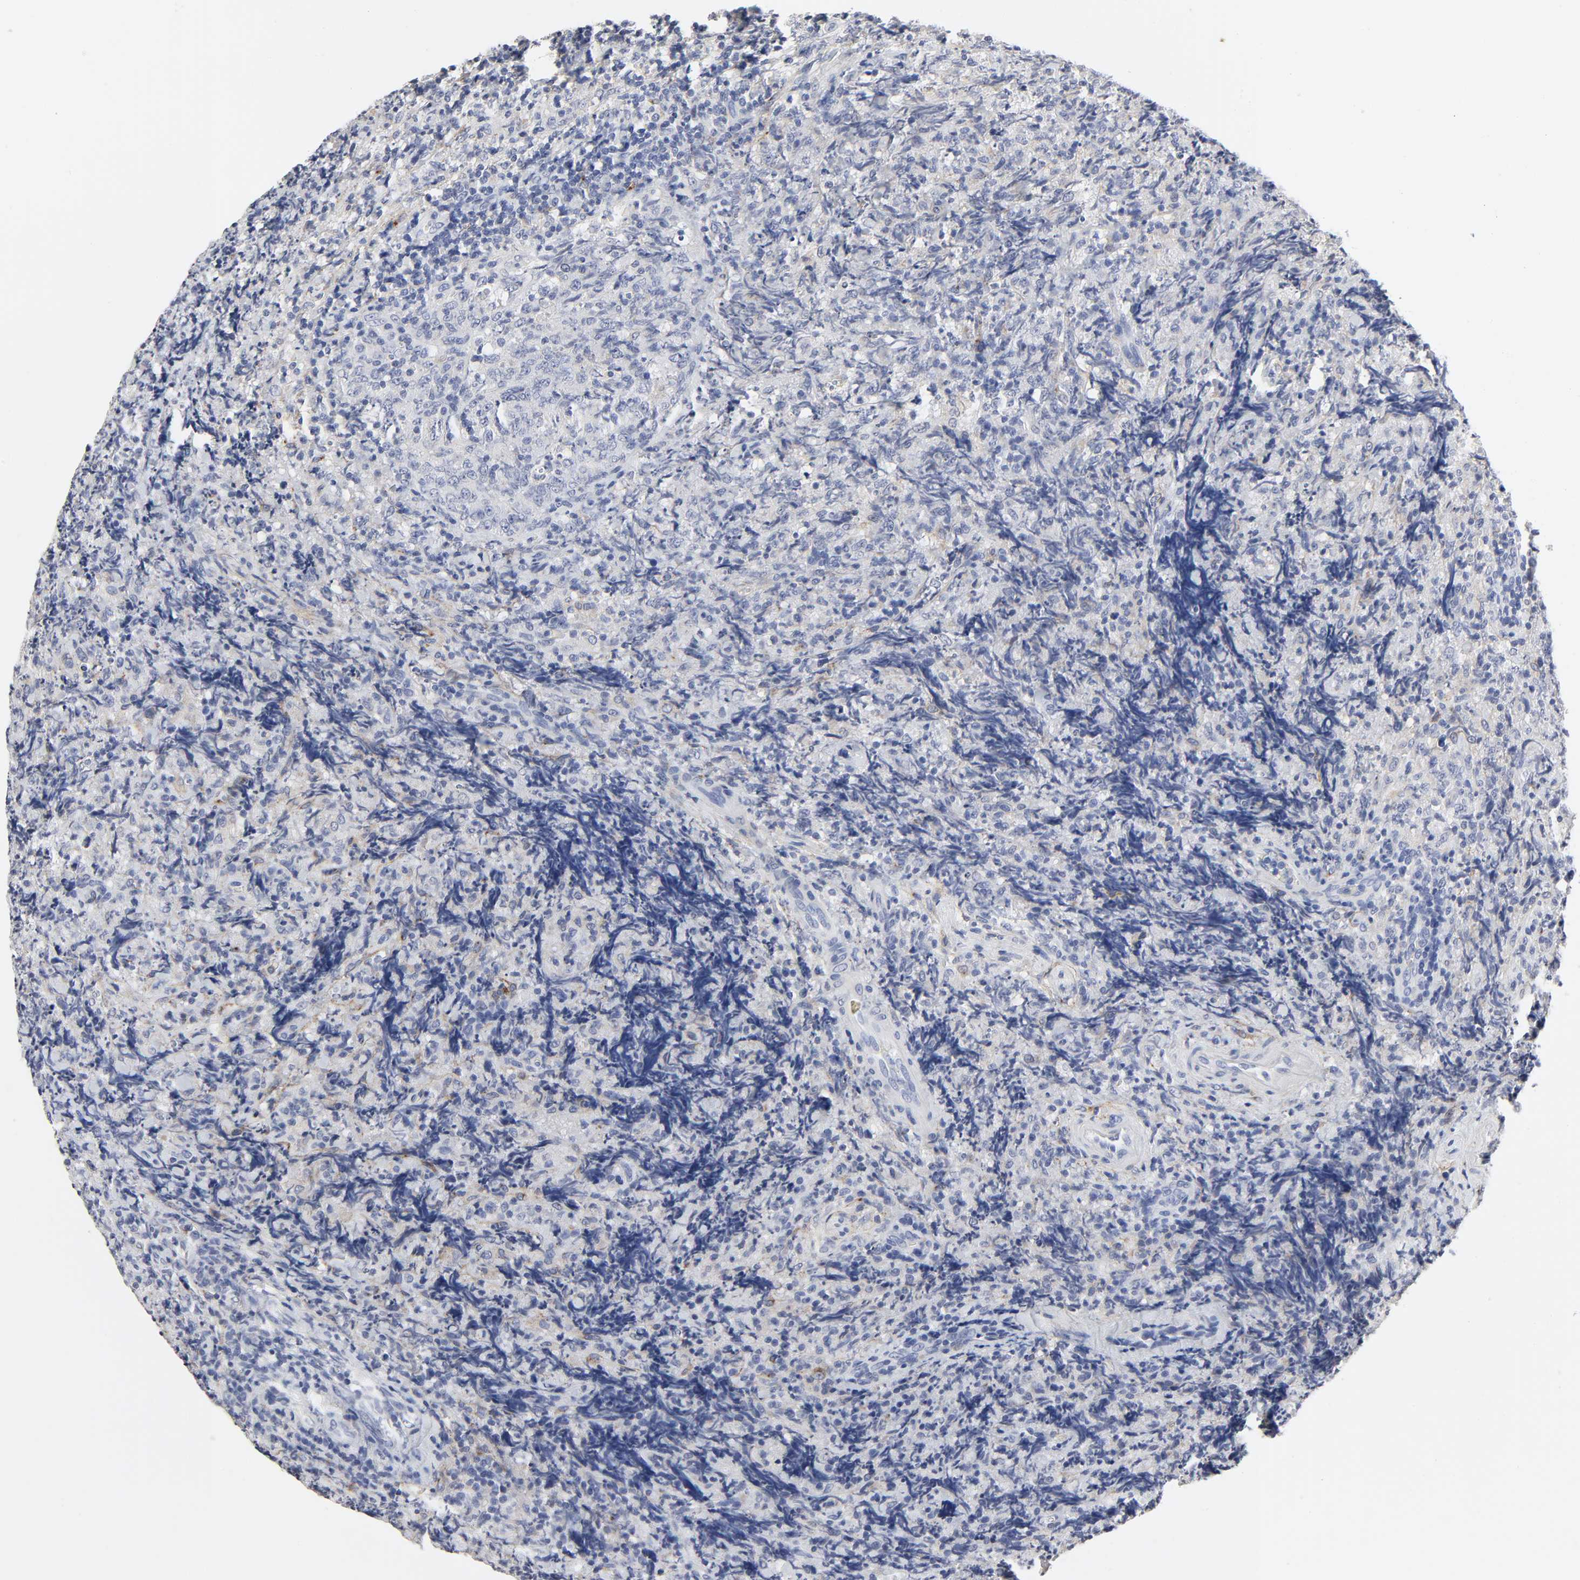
{"staining": {"intensity": "negative", "quantity": "none", "location": "none"}, "tissue": "lymphoma", "cell_type": "Tumor cells", "image_type": "cancer", "snomed": [{"axis": "morphology", "description": "Malignant lymphoma, non-Hodgkin's type, High grade"}, {"axis": "topography", "description": "Tonsil"}], "caption": "Immunohistochemical staining of malignant lymphoma, non-Hodgkin's type (high-grade) displays no significant expression in tumor cells. Nuclei are stained in blue.", "gene": "LRP1", "patient": {"sex": "female", "age": 36}}